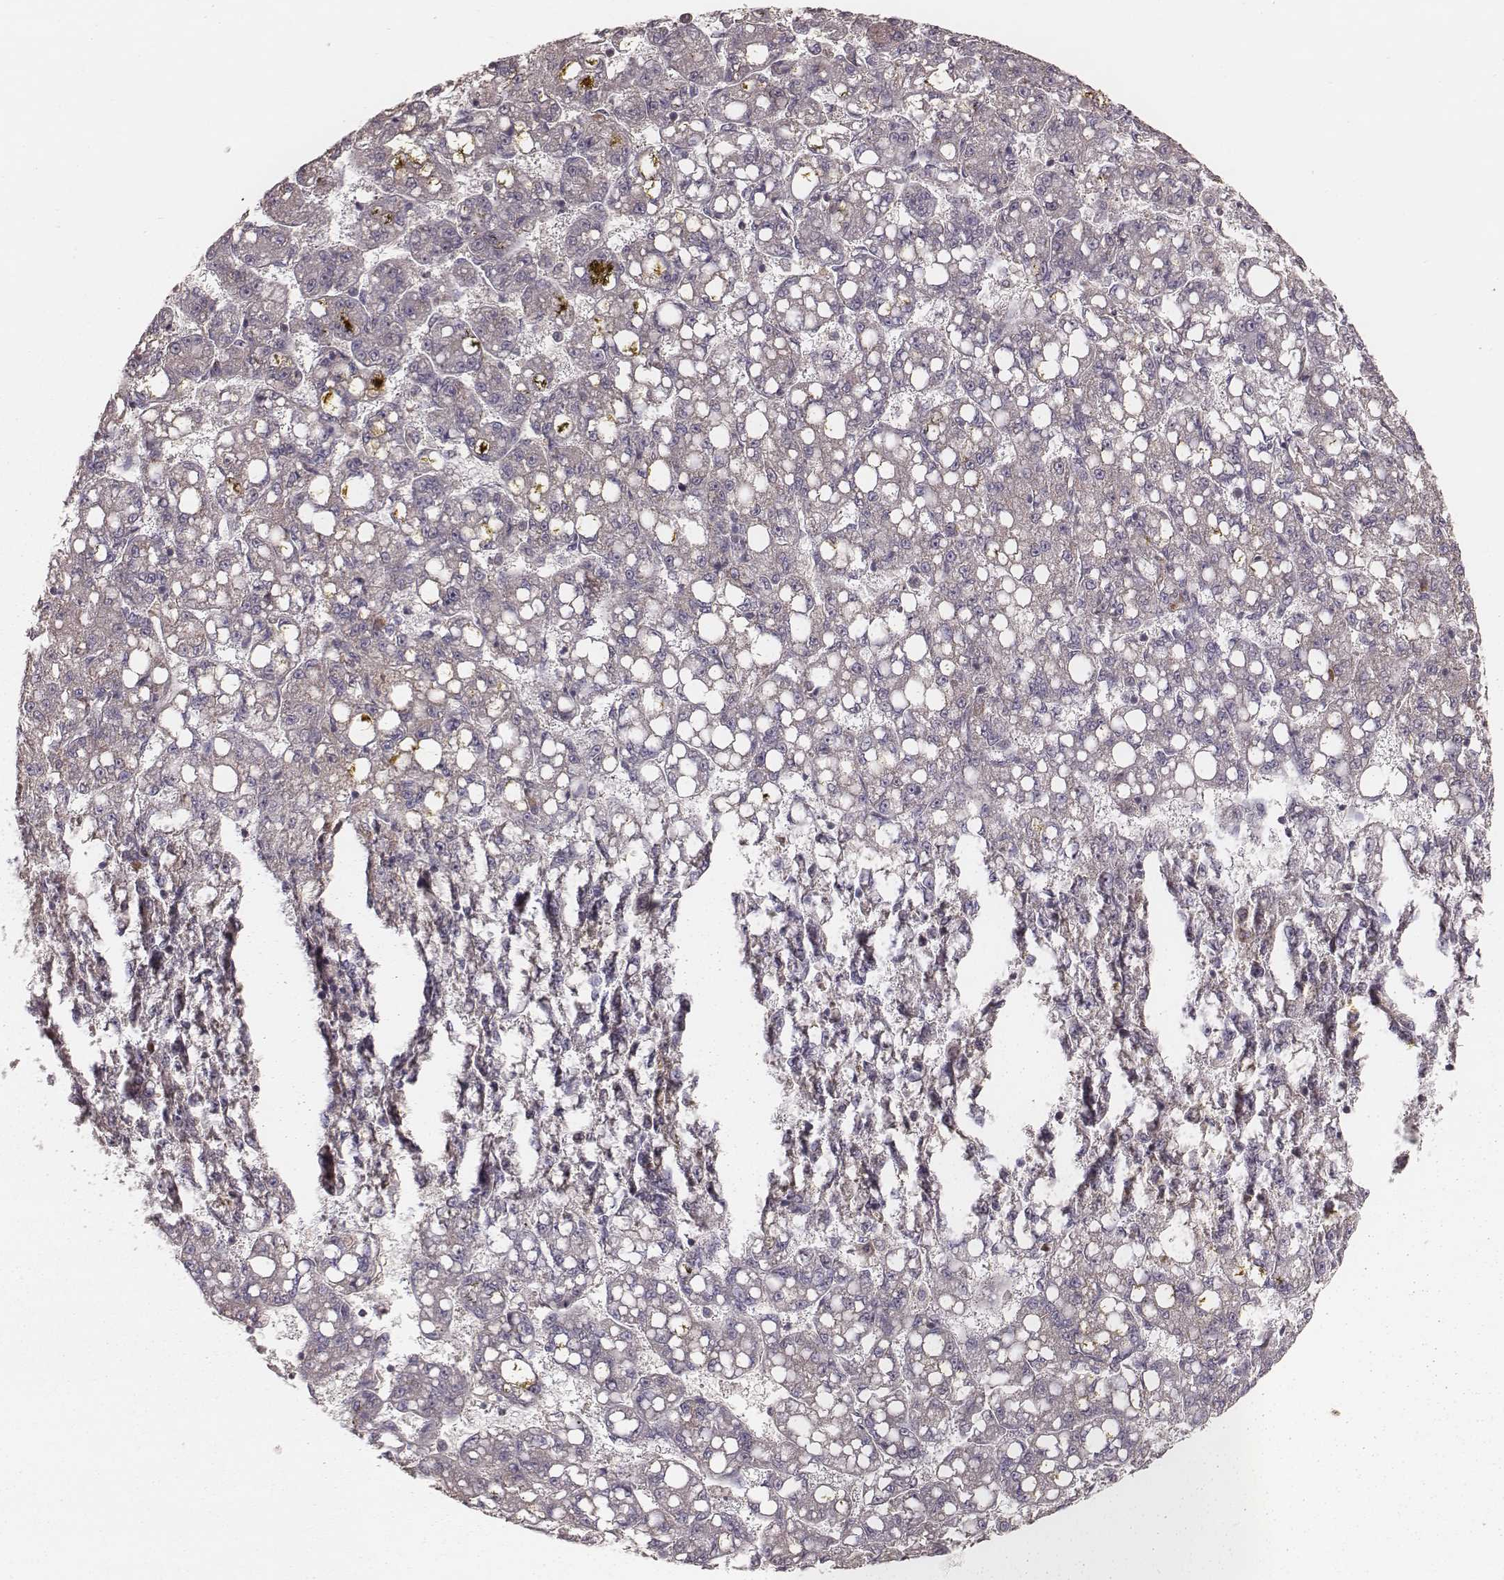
{"staining": {"intensity": "negative", "quantity": "none", "location": "none"}, "tissue": "liver cancer", "cell_type": "Tumor cells", "image_type": "cancer", "snomed": [{"axis": "morphology", "description": "Carcinoma, Hepatocellular, NOS"}, {"axis": "topography", "description": "Liver"}], "caption": "High magnification brightfield microscopy of hepatocellular carcinoma (liver) stained with DAB (brown) and counterstained with hematoxylin (blue): tumor cells show no significant positivity.", "gene": "CARS1", "patient": {"sex": "female", "age": 65}}